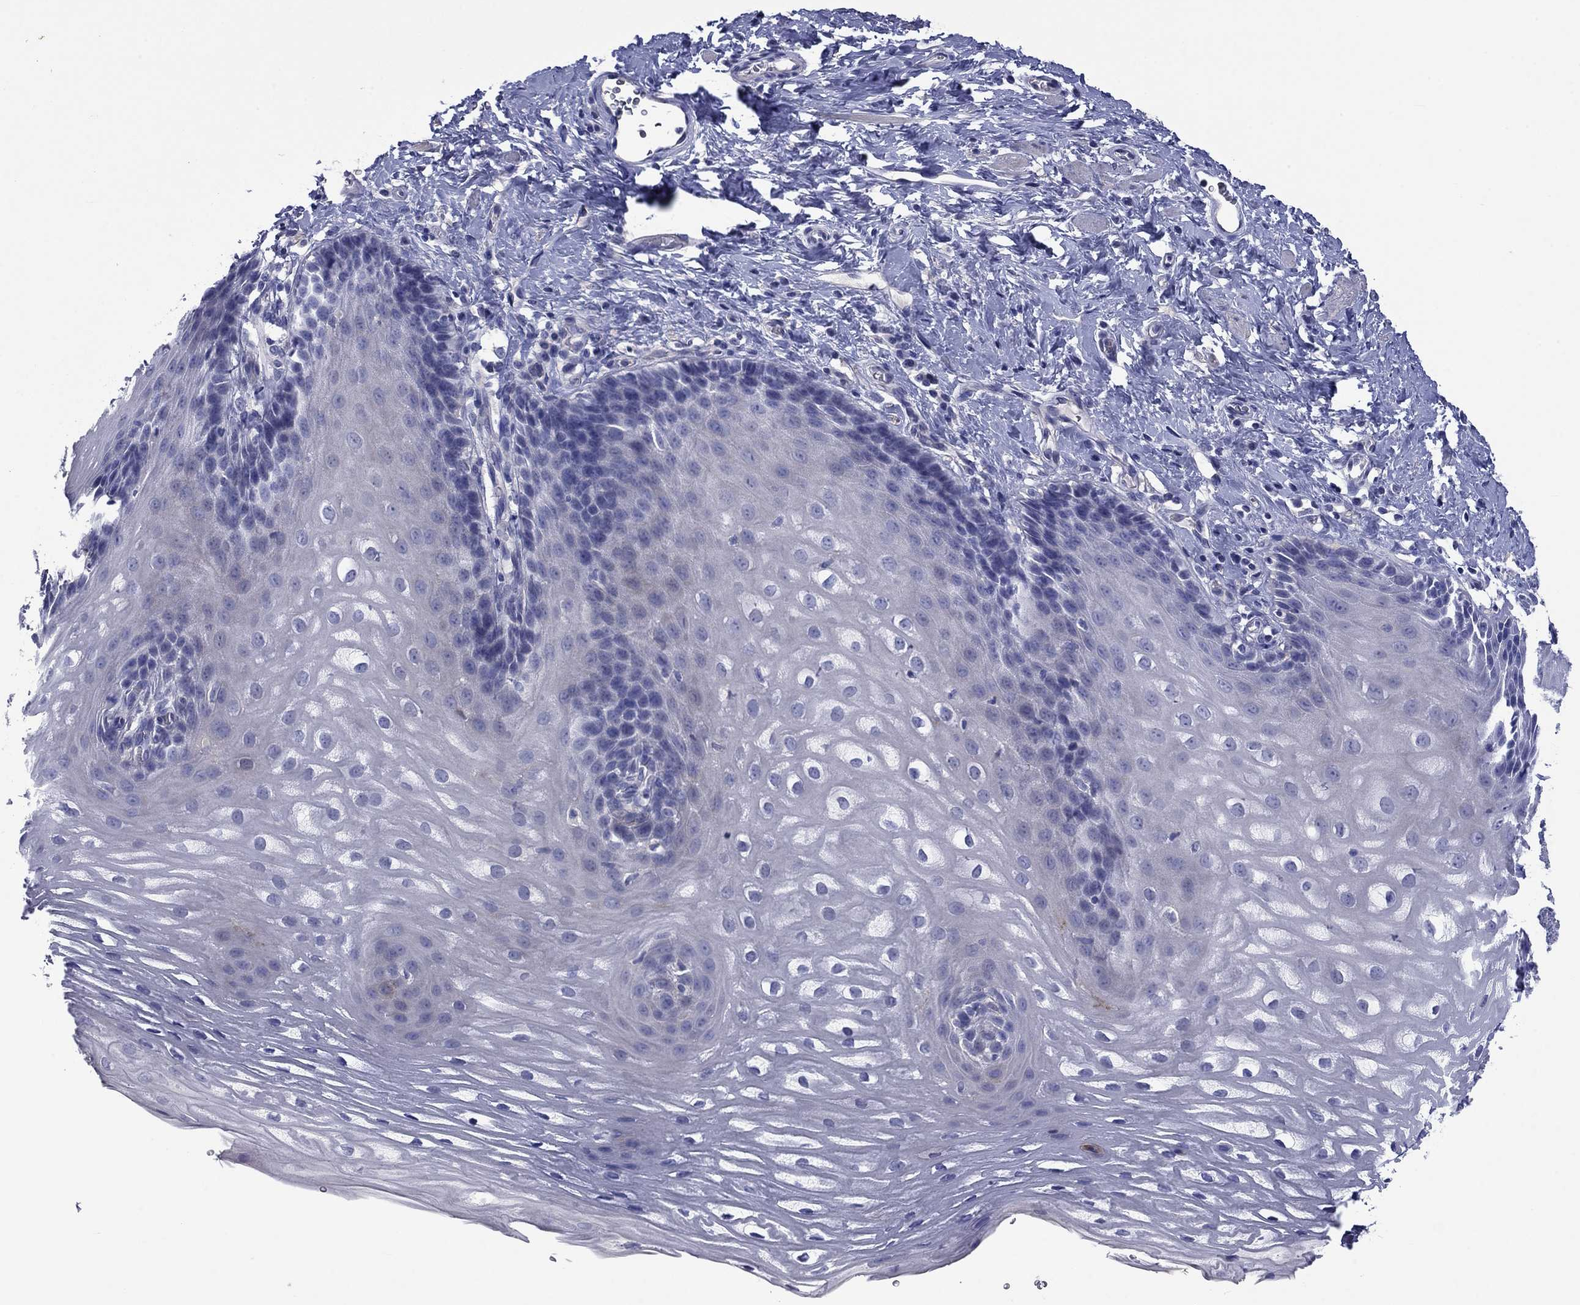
{"staining": {"intensity": "negative", "quantity": "none", "location": "none"}, "tissue": "esophagus", "cell_type": "Squamous epithelial cells", "image_type": "normal", "snomed": [{"axis": "morphology", "description": "Normal tissue, NOS"}, {"axis": "topography", "description": "Esophagus"}], "caption": "DAB immunohistochemical staining of benign human esophagus reveals no significant expression in squamous epithelial cells. (DAB immunohistochemistry, high magnification).", "gene": "CNDP1", "patient": {"sex": "male", "age": 64}}